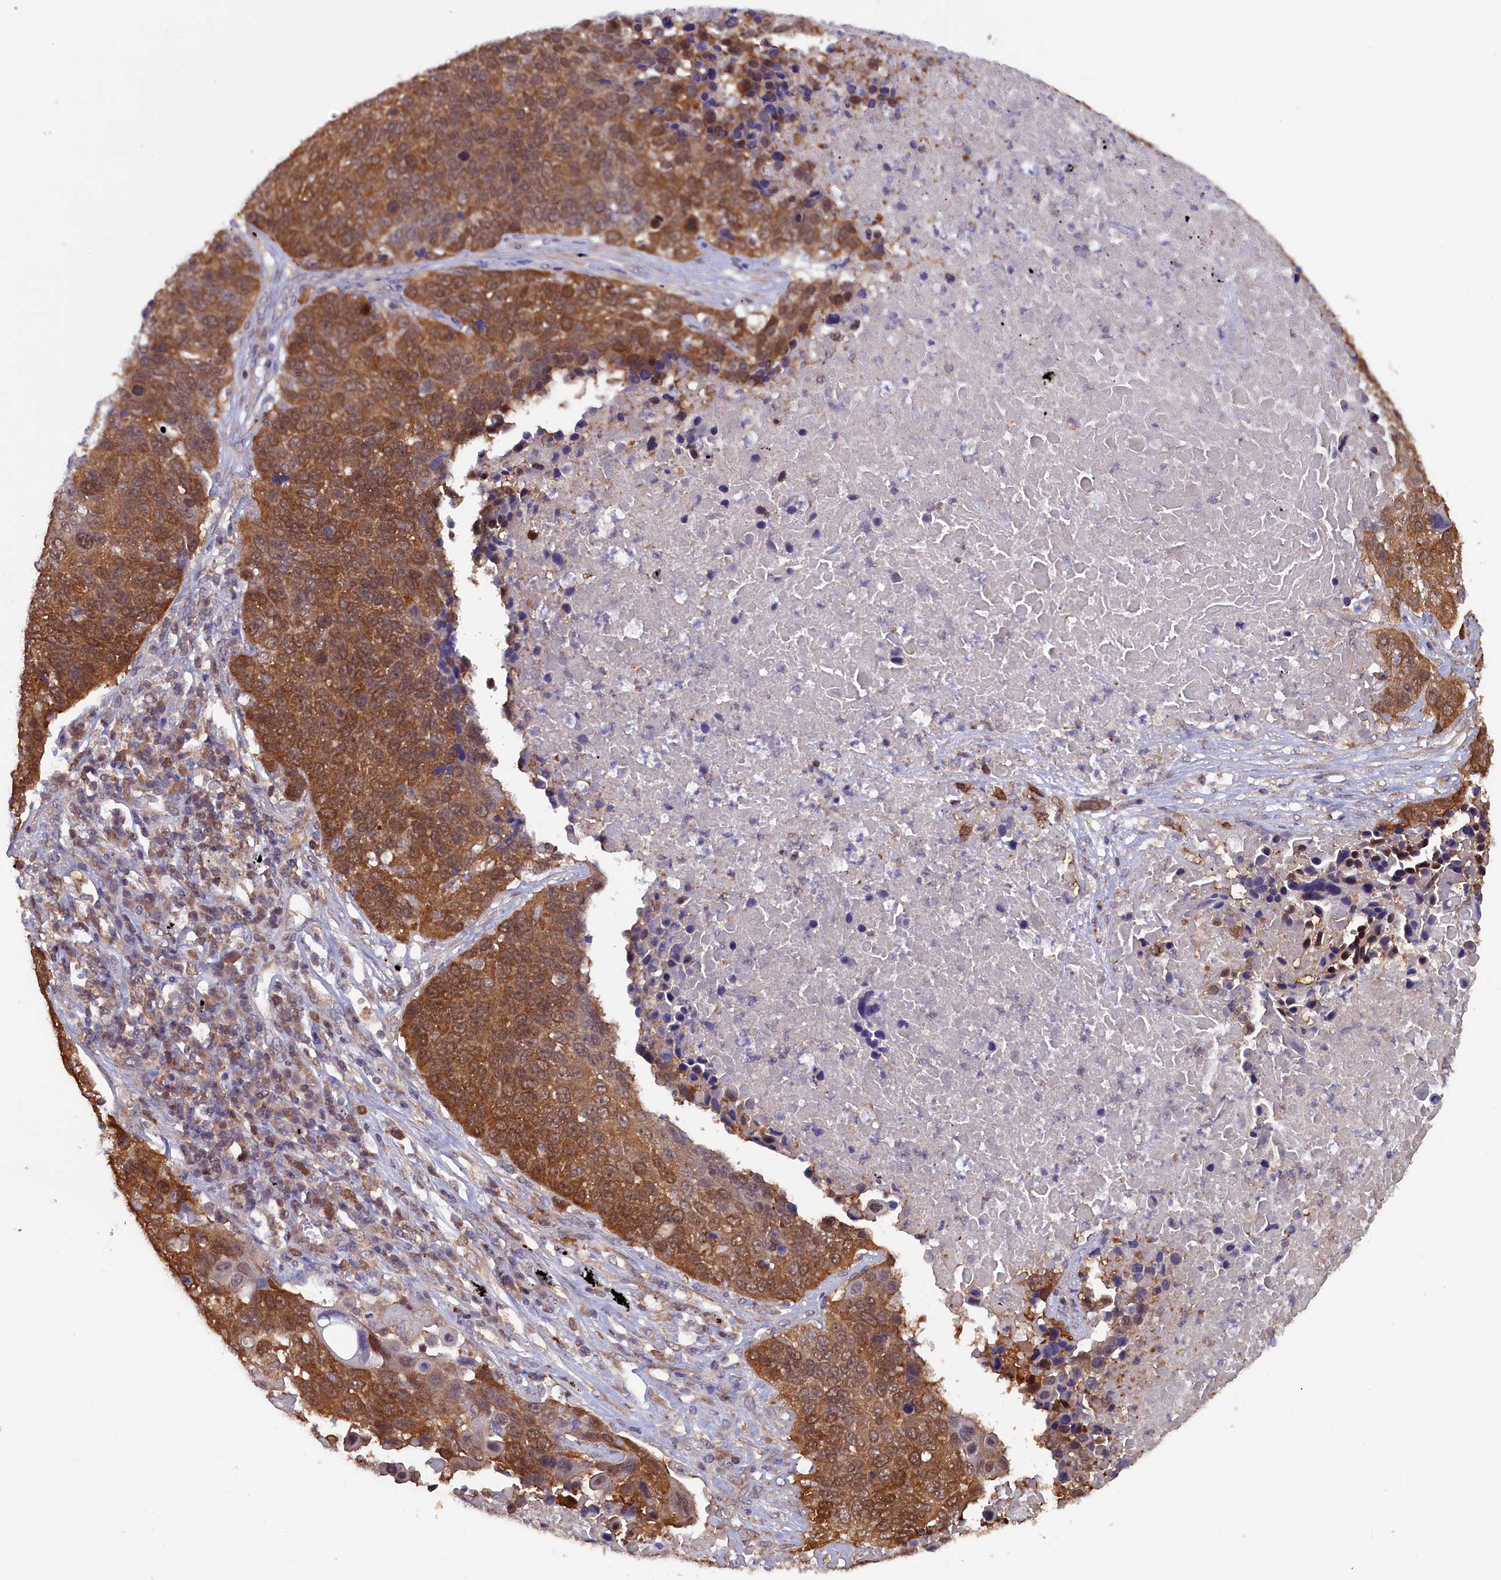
{"staining": {"intensity": "moderate", "quantity": ">75%", "location": "cytoplasmic/membranous,nuclear"}, "tissue": "lung cancer", "cell_type": "Tumor cells", "image_type": "cancer", "snomed": [{"axis": "morphology", "description": "Squamous cell carcinoma, NOS"}, {"axis": "topography", "description": "Lung"}], "caption": "The image demonstrates immunohistochemical staining of lung cancer (squamous cell carcinoma). There is moderate cytoplasmic/membranous and nuclear expression is appreciated in about >75% of tumor cells.", "gene": "JPT2", "patient": {"sex": "male", "age": 66}}